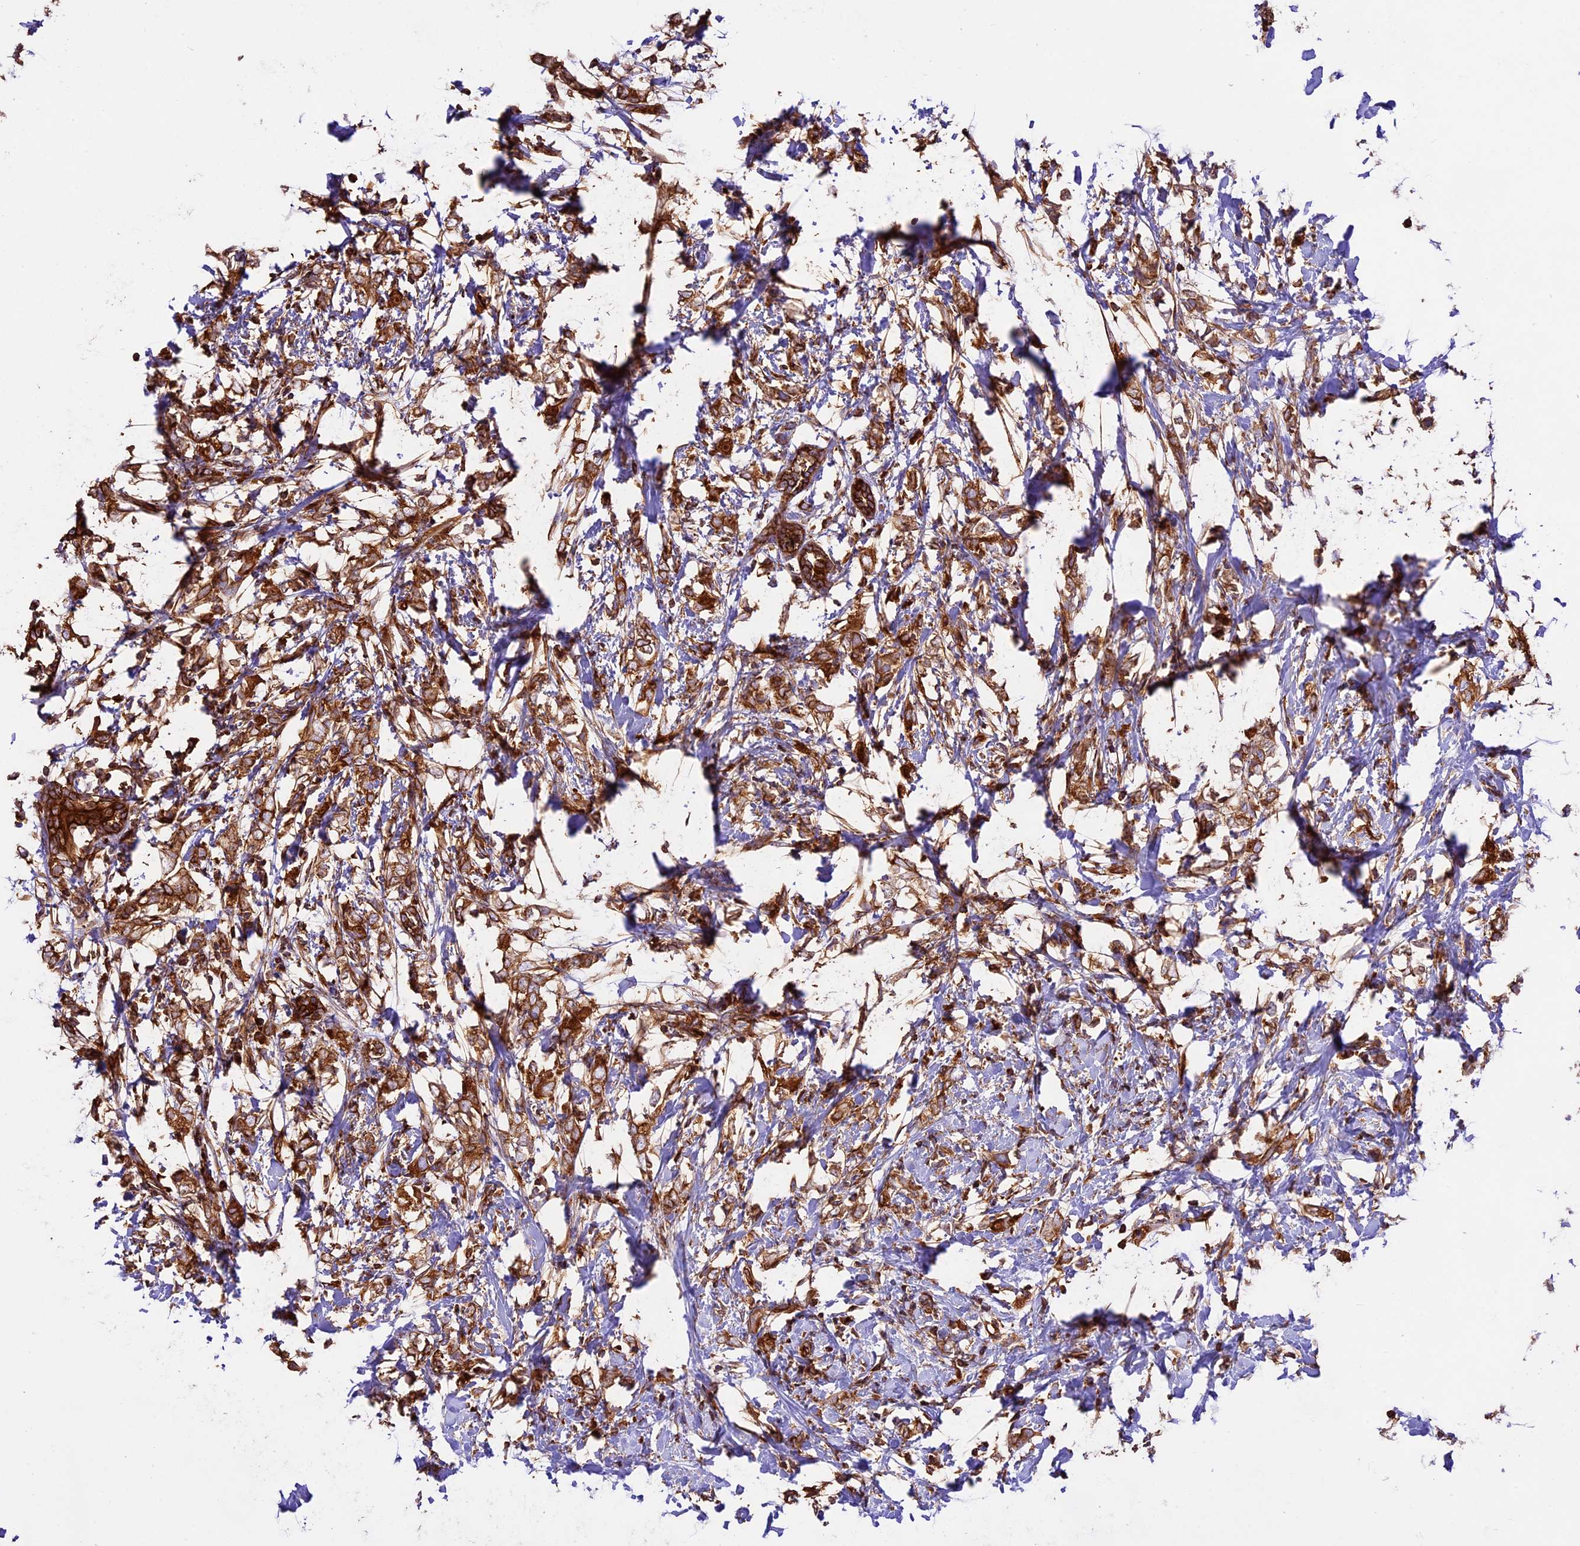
{"staining": {"intensity": "strong", "quantity": ">75%", "location": "cytoplasmic/membranous"}, "tissue": "breast cancer", "cell_type": "Tumor cells", "image_type": "cancer", "snomed": [{"axis": "morphology", "description": "Normal tissue, NOS"}, {"axis": "morphology", "description": "Lobular carcinoma"}, {"axis": "topography", "description": "Breast"}], "caption": "A brown stain highlights strong cytoplasmic/membranous expression of a protein in breast cancer (lobular carcinoma) tumor cells.", "gene": "KARS1", "patient": {"sex": "female", "age": 47}}